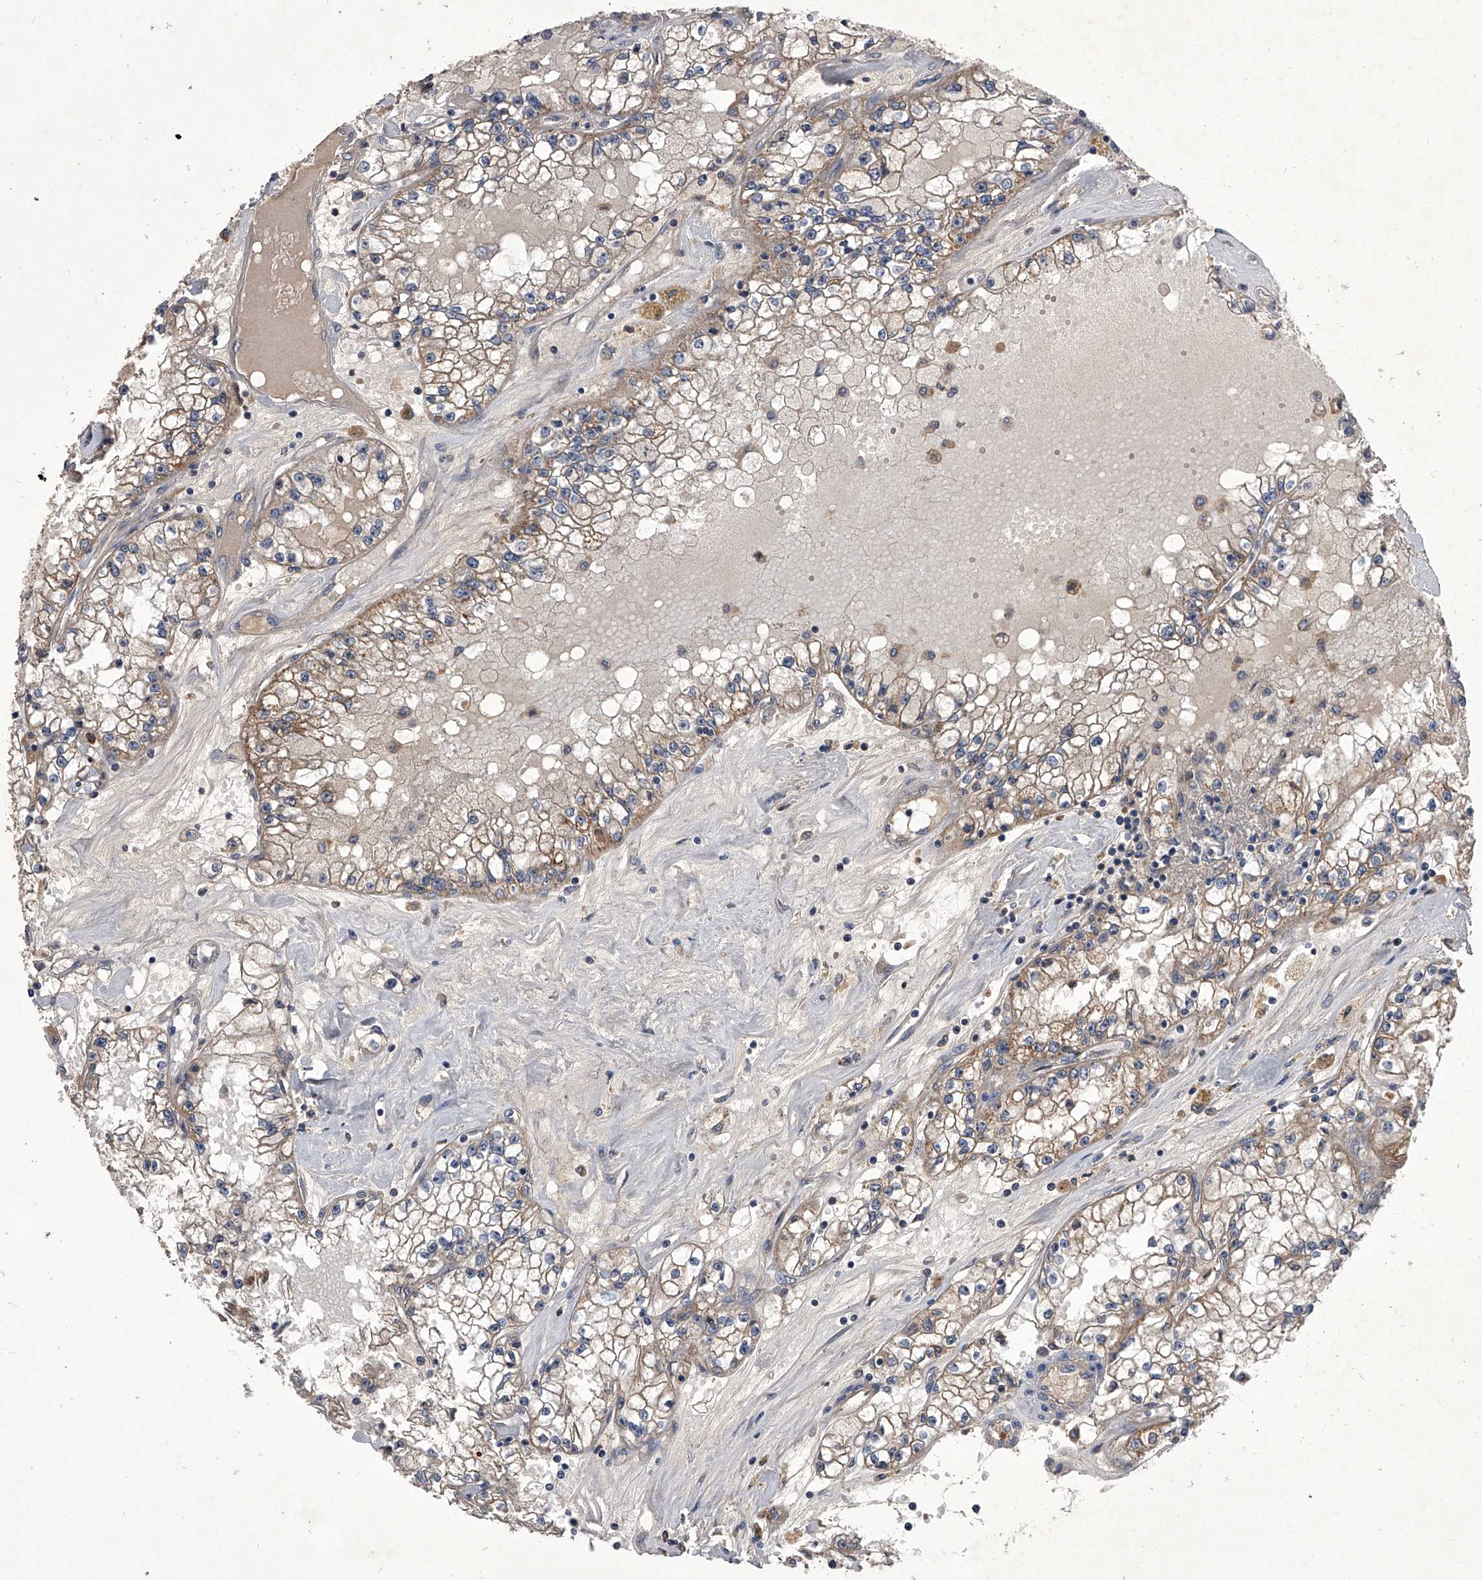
{"staining": {"intensity": "moderate", "quantity": "25%-75%", "location": "cytoplasmic/membranous"}, "tissue": "renal cancer", "cell_type": "Tumor cells", "image_type": "cancer", "snomed": [{"axis": "morphology", "description": "Adenocarcinoma, NOS"}, {"axis": "topography", "description": "Kidney"}], "caption": "Renal cancer stained with immunohistochemistry (IHC) shows moderate cytoplasmic/membranous staining in about 25%-75% of tumor cells.", "gene": "NRP1", "patient": {"sex": "male", "age": 56}}